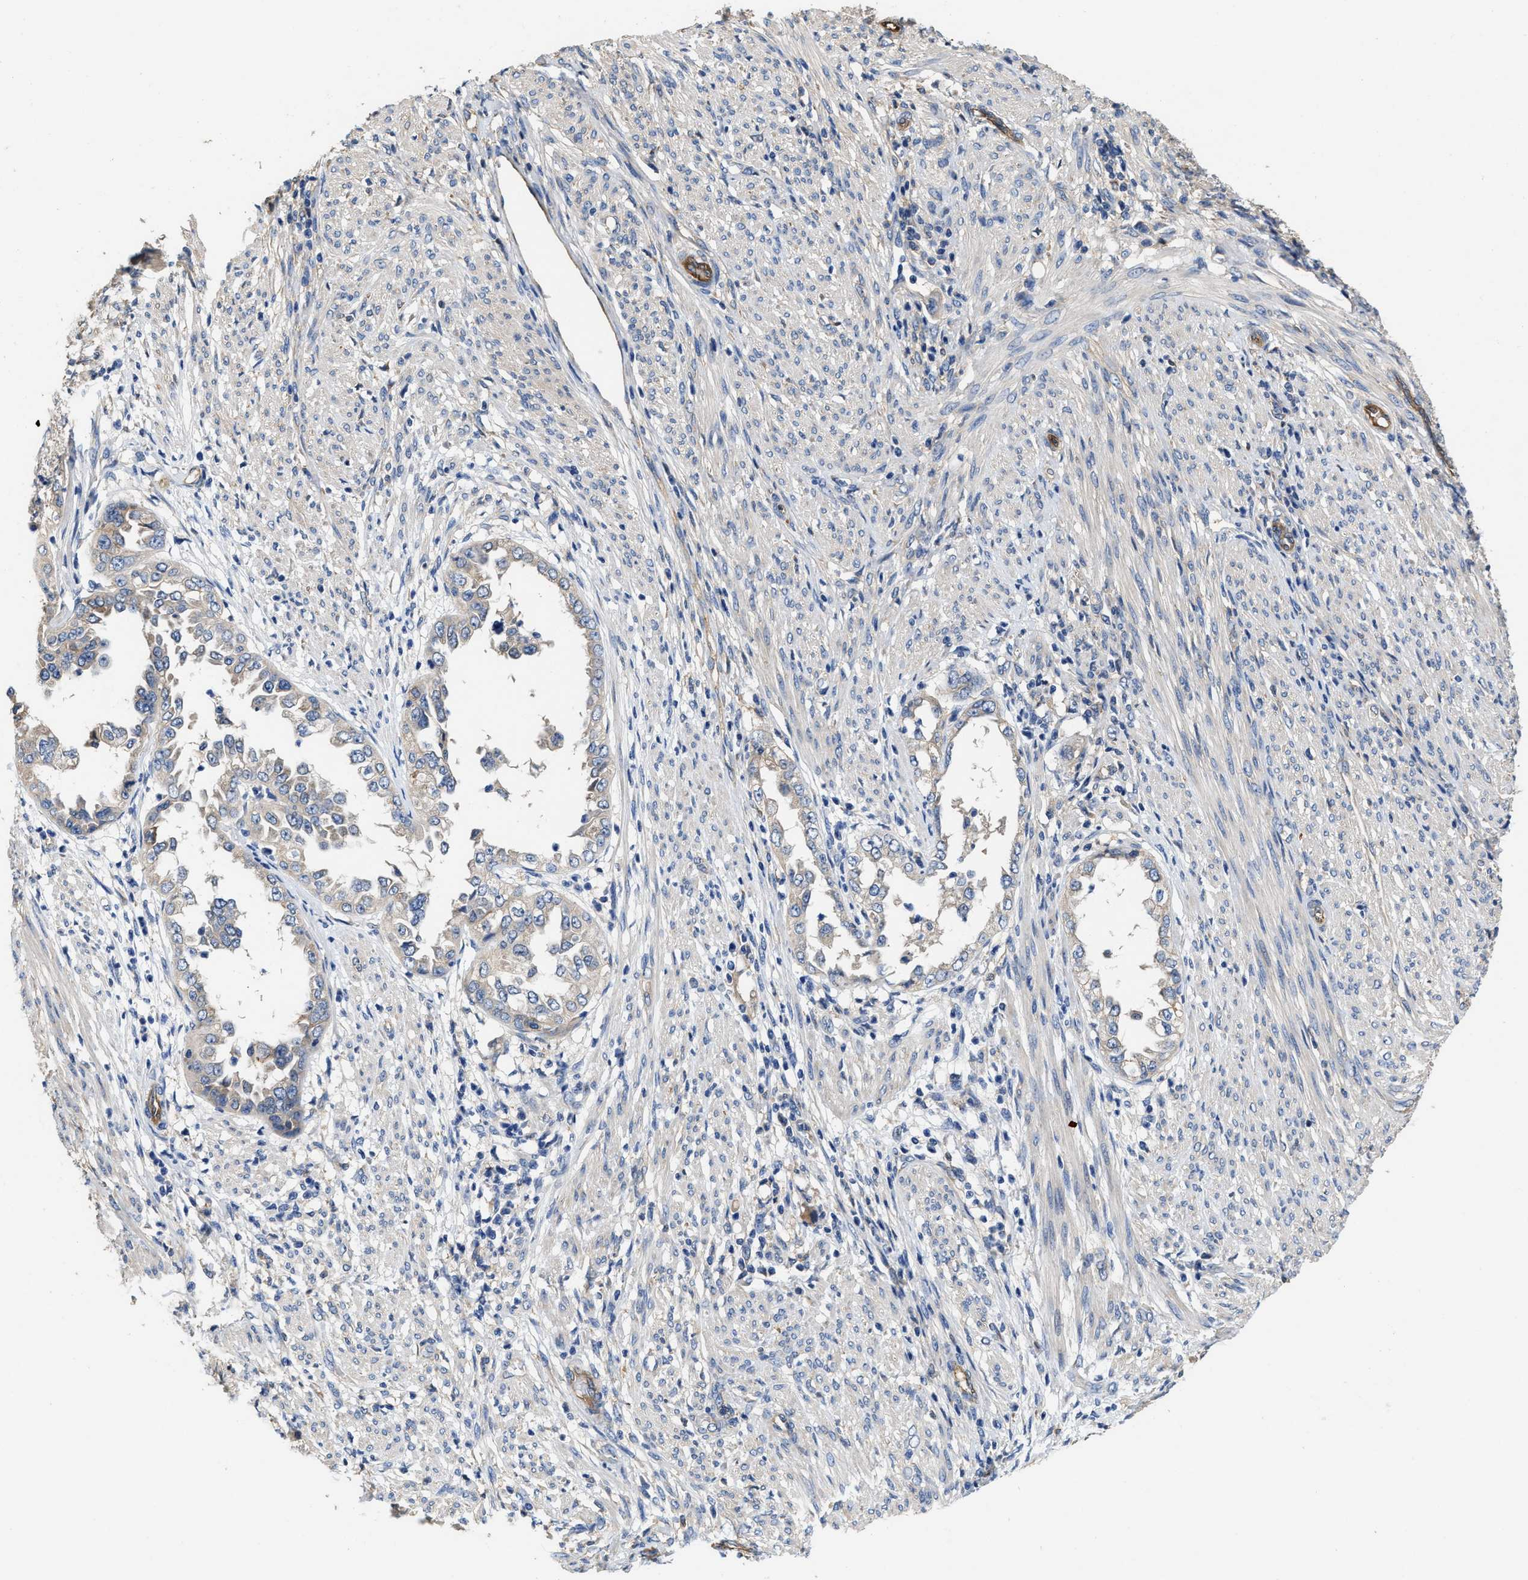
{"staining": {"intensity": "negative", "quantity": "none", "location": "none"}, "tissue": "endometrial cancer", "cell_type": "Tumor cells", "image_type": "cancer", "snomed": [{"axis": "morphology", "description": "Adenocarcinoma, NOS"}, {"axis": "topography", "description": "Endometrium"}], "caption": "High magnification brightfield microscopy of endometrial cancer stained with DAB (brown) and counterstained with hematoxylin (blue): tumor cells show no significant staining.", "gene": "PEG10", "patient": {"sex": "female", "age": 85}}